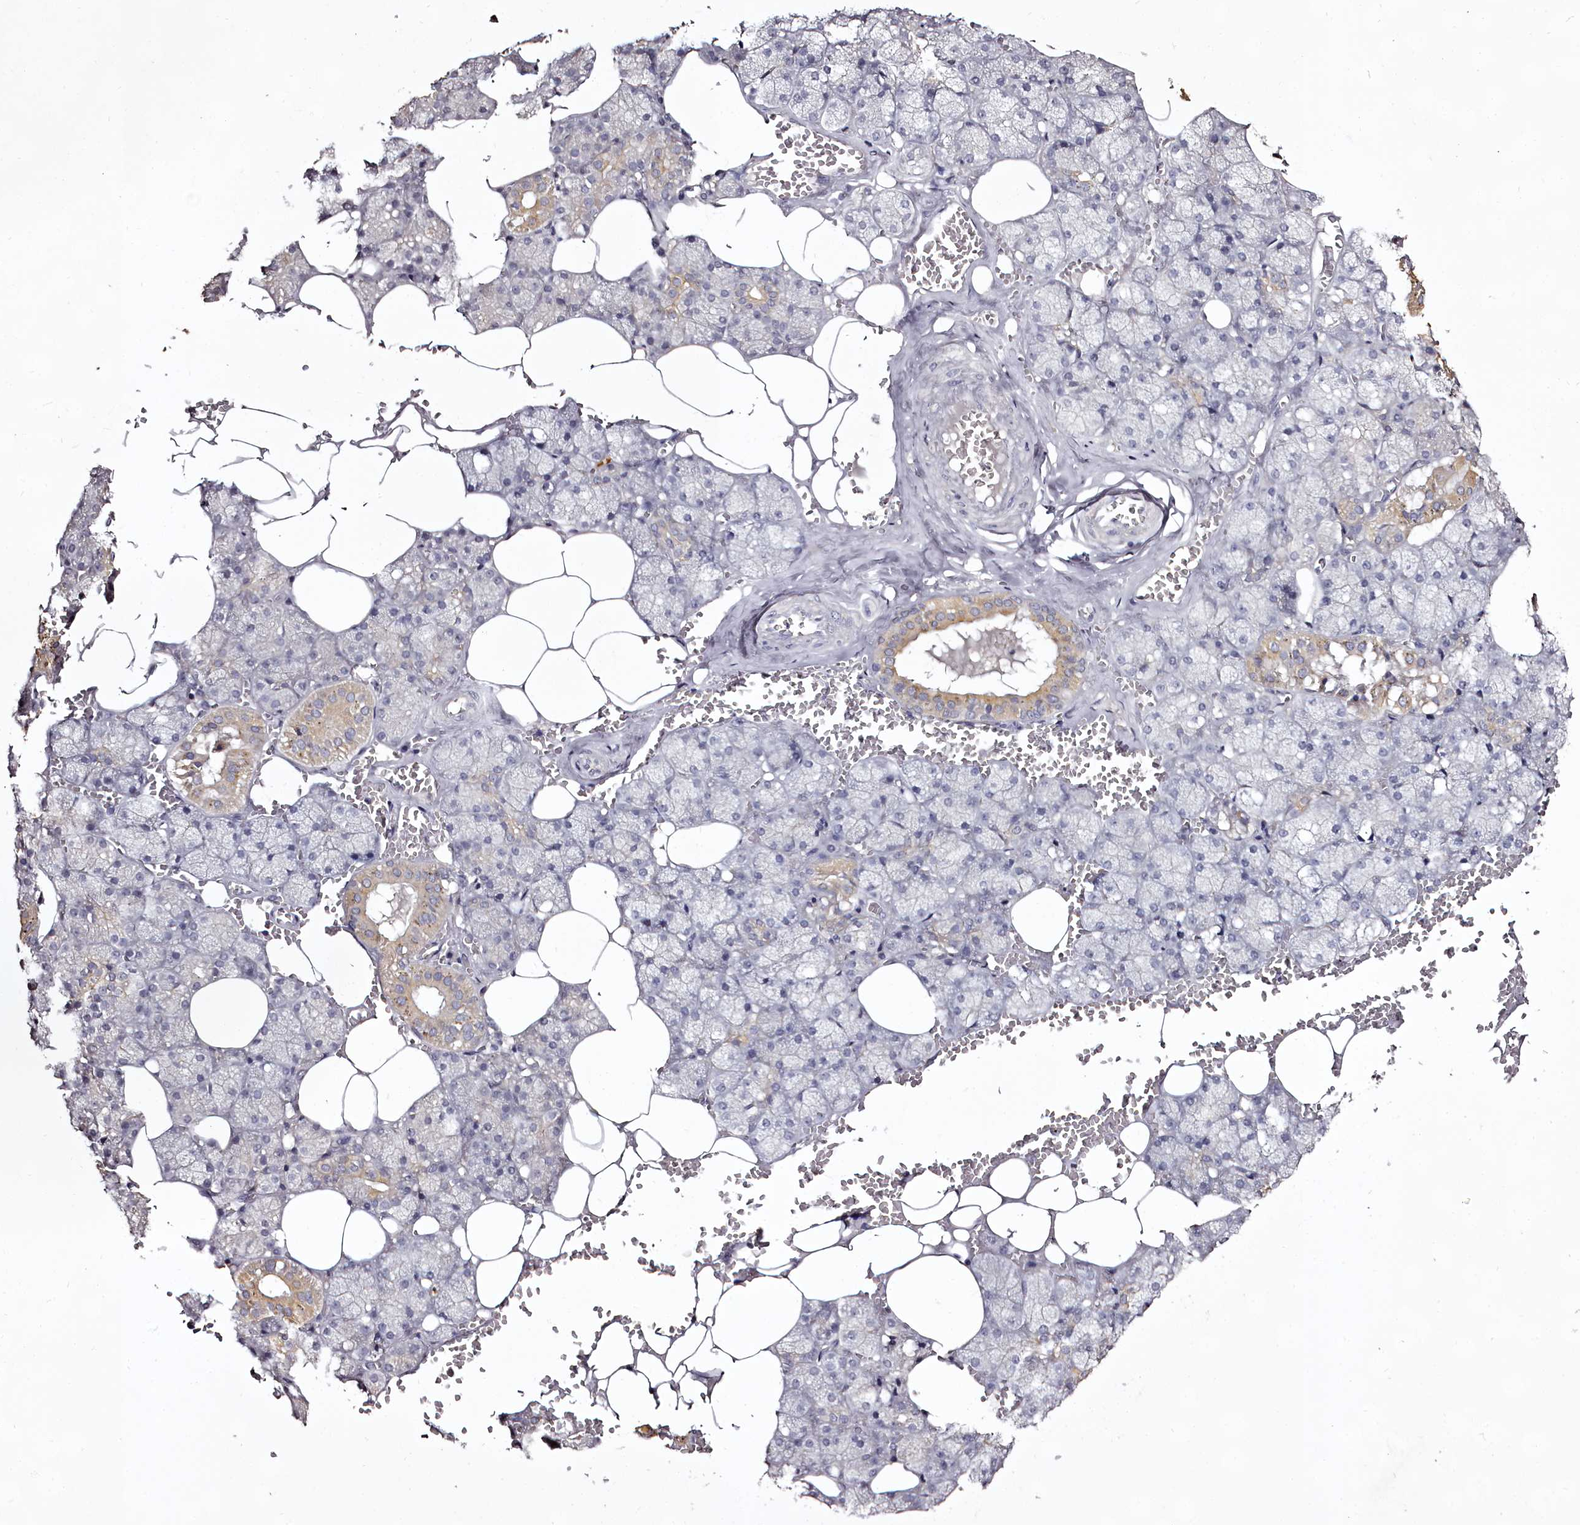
{"staining": {"intensity": "moderate", "quantity": "<25%", "location": "cytoplasmic/membranous"}, "tissue": "salivary gland", "cell_type": "Glandular cells", "image_type": "normal", "snomed": [{"axis": "morphology", "description": "Normal tissue, NOS"}, {"axis": "topography", "description": "Salivary gland"}], "caption": "Moderate cytoplasmic/membranous protein staining is appreciated in approximately <25% of glandular cells in salivary gland. Ihc stains the protein of interest in brown and the nuclei are stained blue.", "gene": "RBMXL2", "patient": {"sex": "male", "age": 62}}